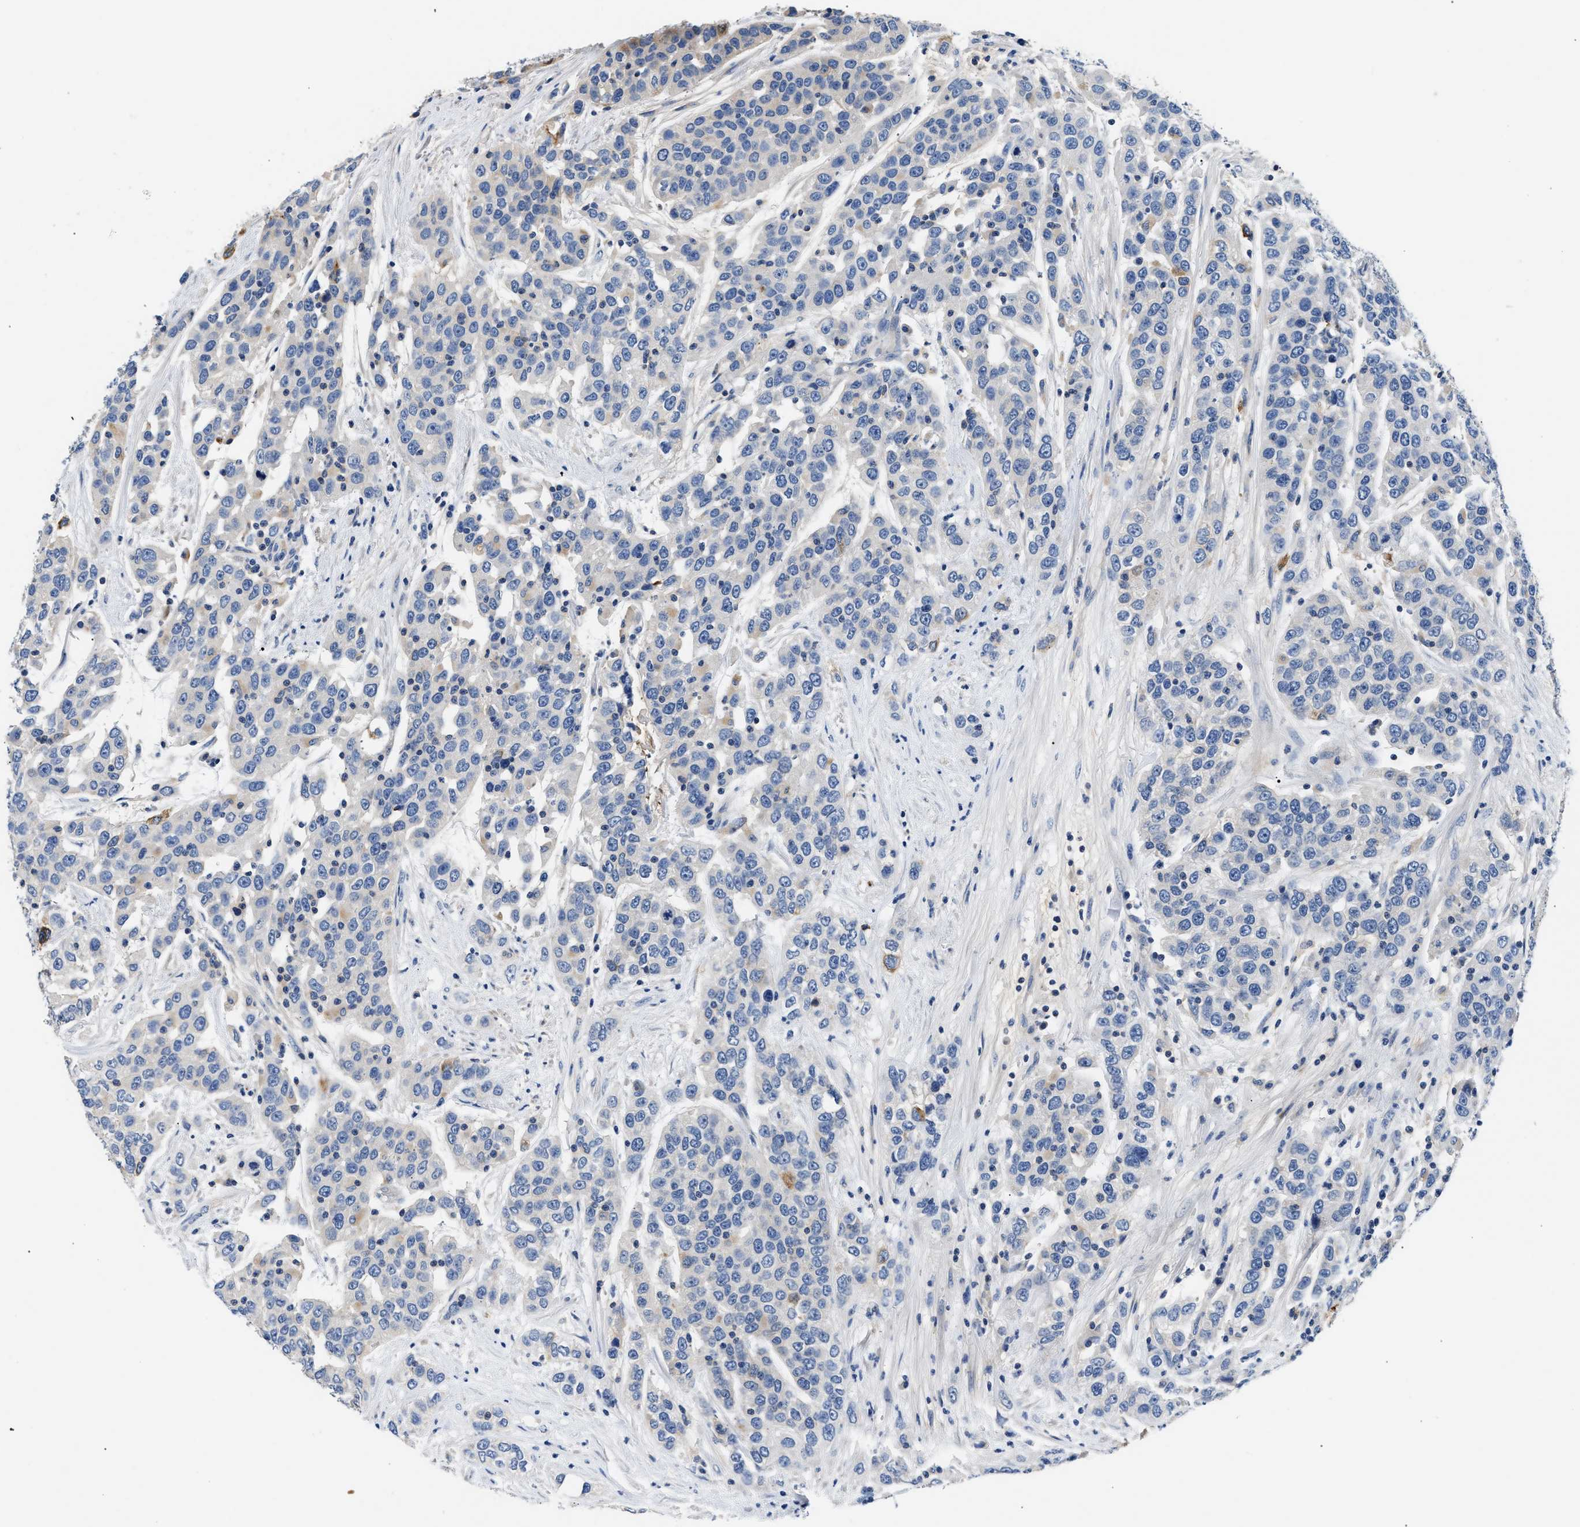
{"staining": {"intensity": "negative", "quantity": "none", "location": "none"}, "tissue": "urothelial cancer", "cell_type": "Tumor cells", "image_type": "cancer", "snomed": [{"axis": "morphology", "description": "Urothelial carcinoma, High grade"}, {"axis": "topography", "description": "Urinary bladder"}], "caption": "IHC image of neoplastic tissue: human urothelial cancer stained with DAB (3,3'-diaminobenzidine) exhibits no significant protein staining in tumor cells.", "gene": "TUT7", "patient": {"sex": "female", "age": 80}}